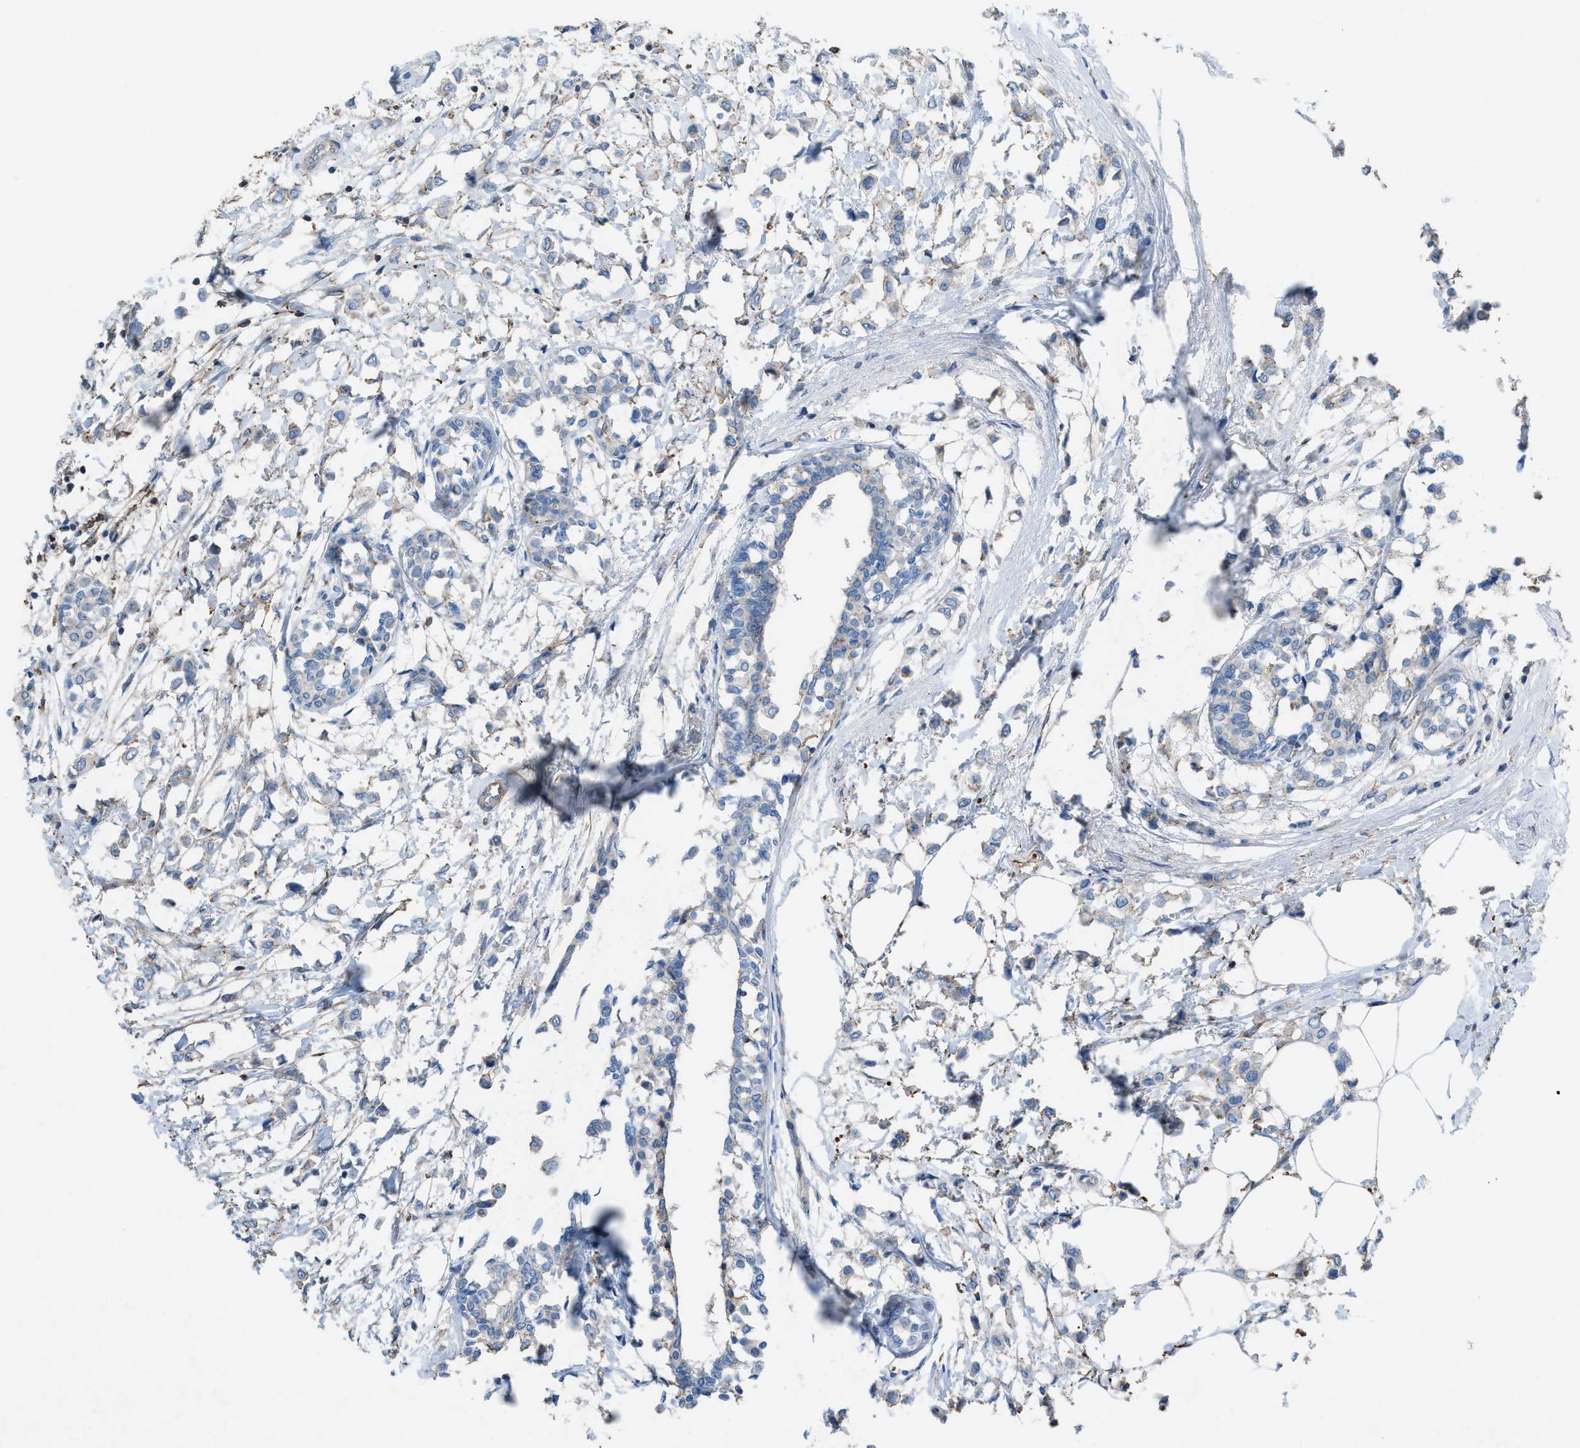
{"staining": {"intensity": "negative", "quantity": "none", "location": "none"}, "tissue": "breast cancer", "cell_type": "Tumor cells", "image_type": "cancer", "snomed": [{"axis": "morphology", "description": "Lobular carcinoma"}, {"axis": "topography", "description": "Breast"}], "caption": "IHC histopathology image of neoplastic tissue: breast cancer (lobular carcinoma) stained with DAB shows no significant protein expression in tumor cells.", "gene": "NCK2", "patient": {"sex": "female", "age": 51}}